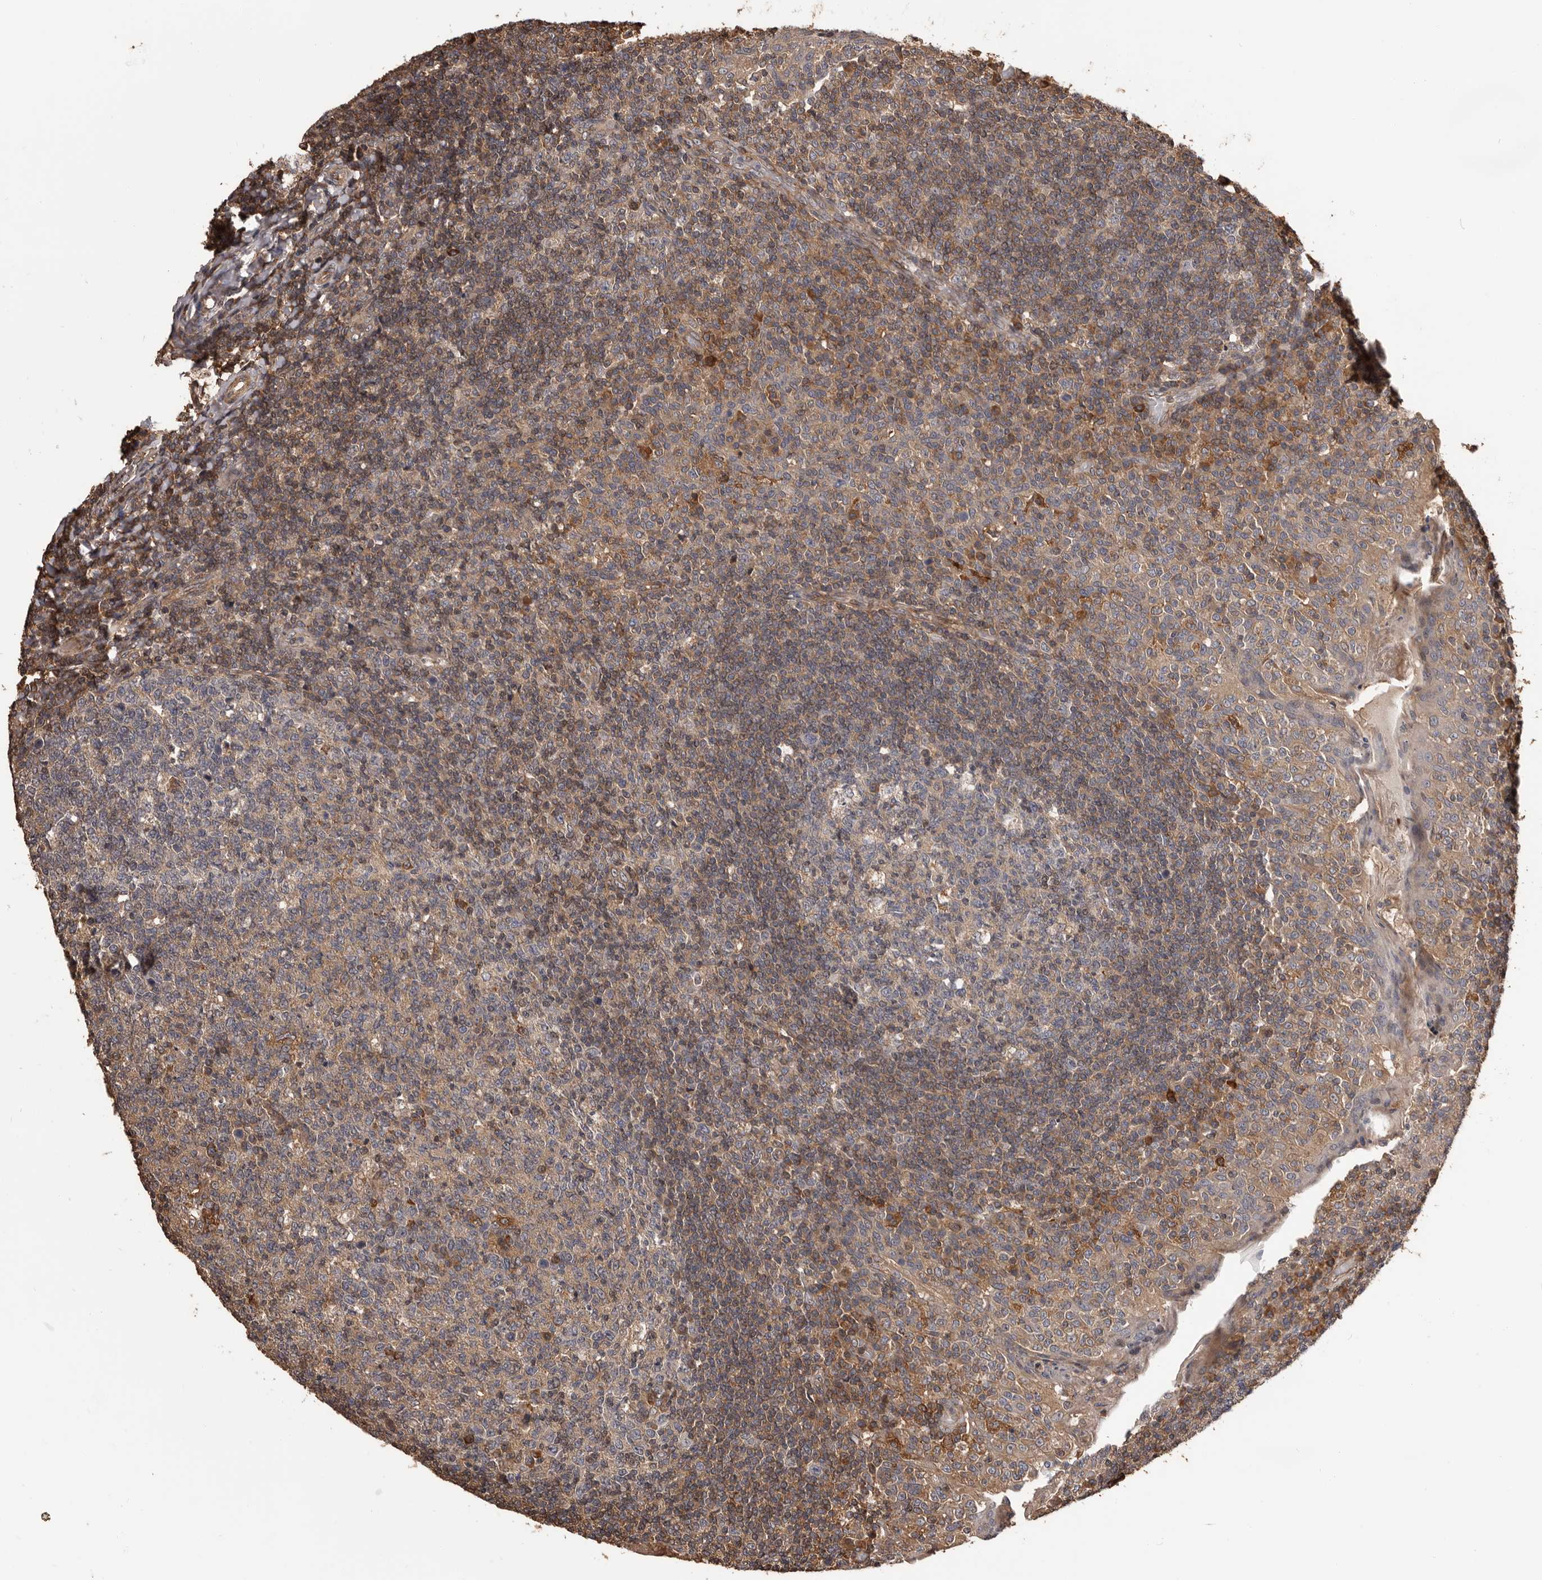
{"staining": {"intensity": "weak", "quantity": "25%-75%", "location": "cytoplasmic/membranous"}, "tissue": "tonsil", "cell_type": "Germinal center cells", "image_type": "normal", "snomed": [{"axis": "morphology", "description": "Normal tissue, NOS"}, {"axis": "topography", "description": "Tonsil"}], "caption": "The immunohistochemical stain labels weak cytoplasmic/membranous positivity in germinal center cells of normal tonsil.", "gene": "ADAMTS2", "patient": {"sex": "female", "age": 19}}